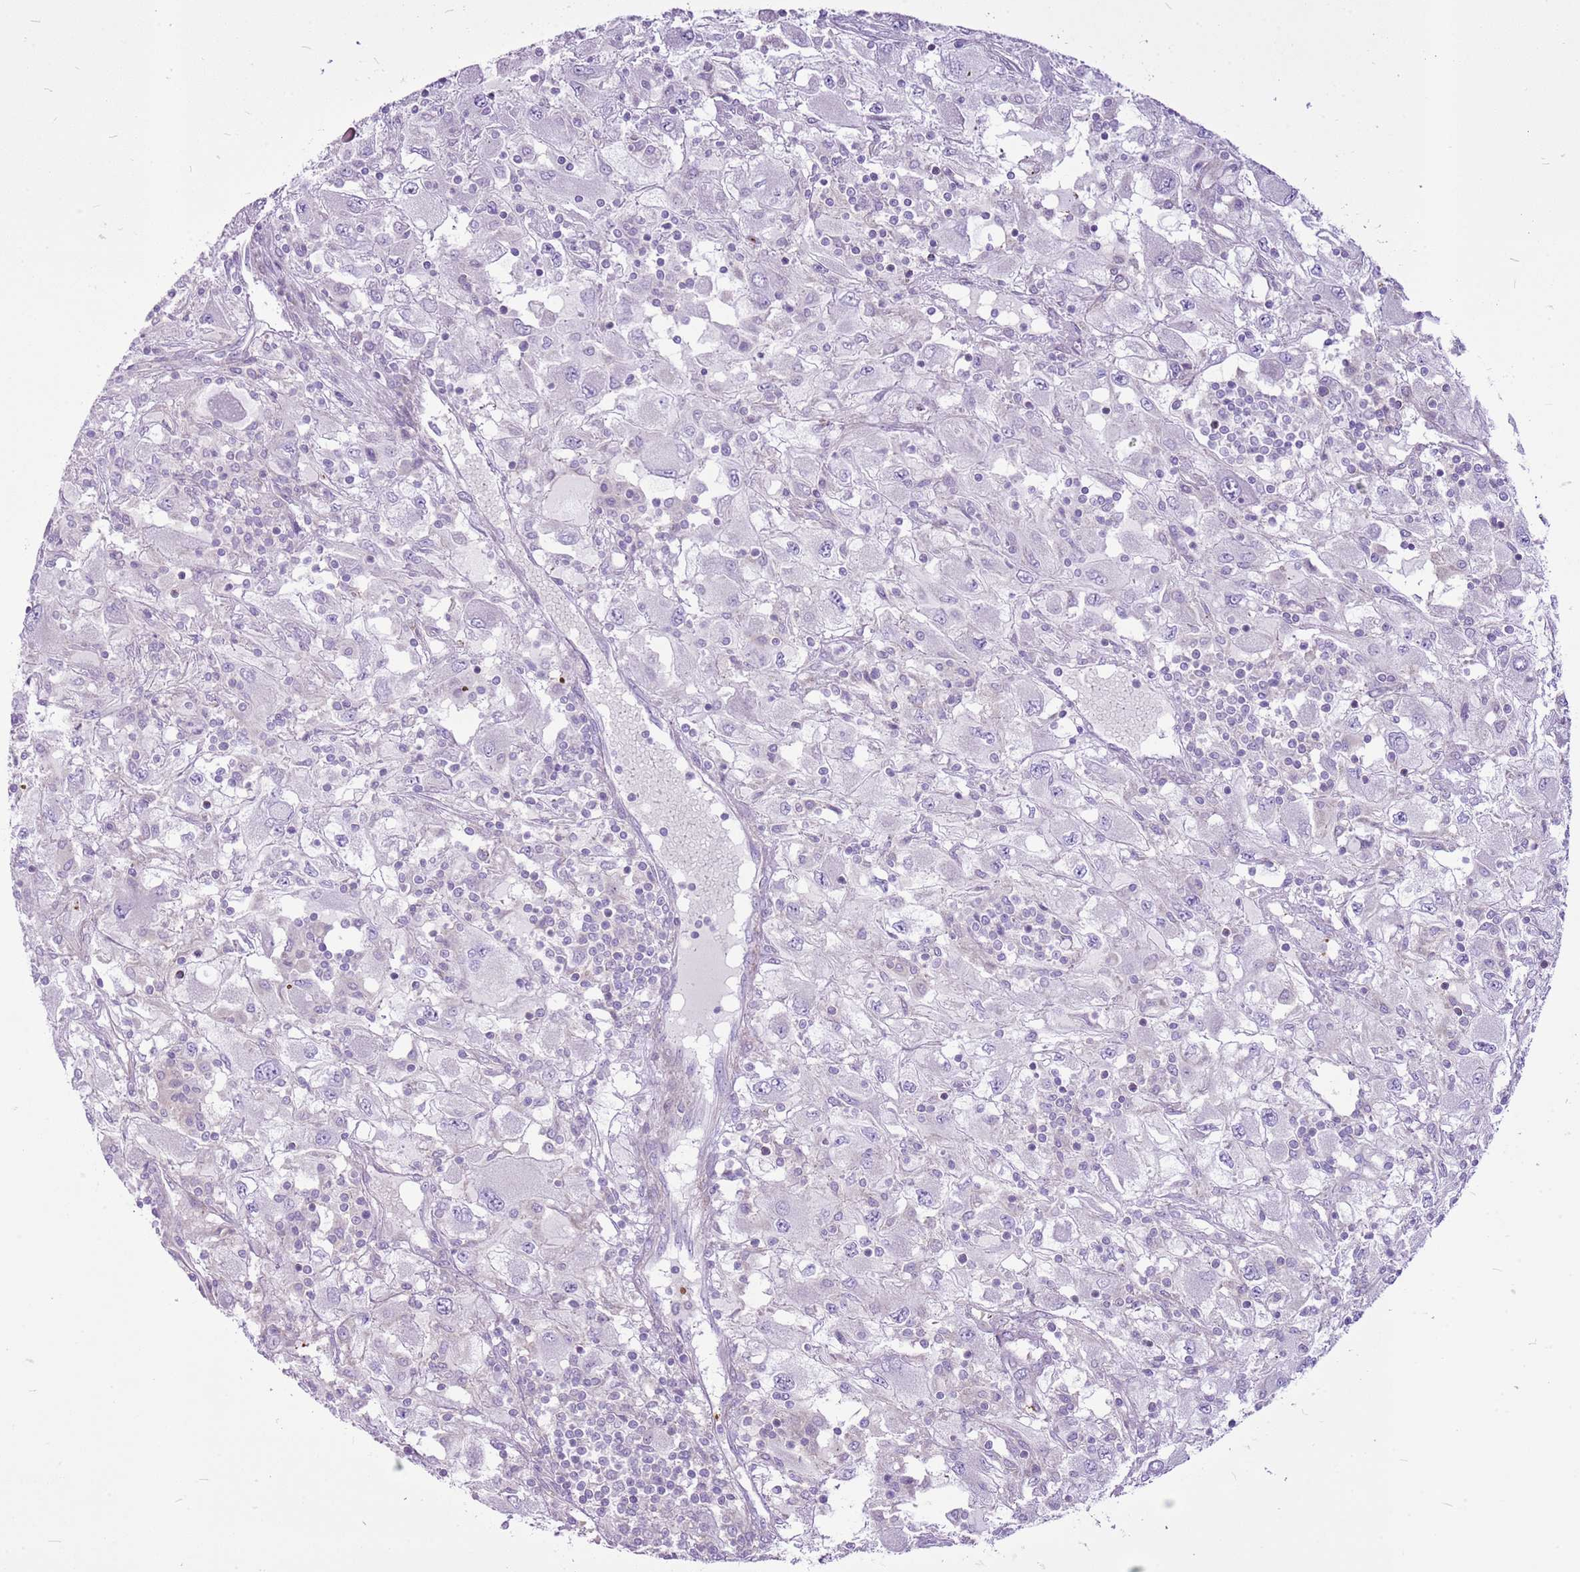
{"staining": {"intensity": "negative", "quantity": "none", "location": "none"}, "tissue": "renal cancer", "cell_type": "Tumor cells", "image_type": "cancer", "snomed": [{"axis": "morphology", "description": "Adenocarcinoma, NOS"}, {"axis": "topography", "description": "Kidney"}], "caption": "This is an IHC histopathology image of human renal adenocarcinoma. There is no expression in tumor cells.", "gene": "CHAC2", "patient": {"sex": "female", "age": 67}}